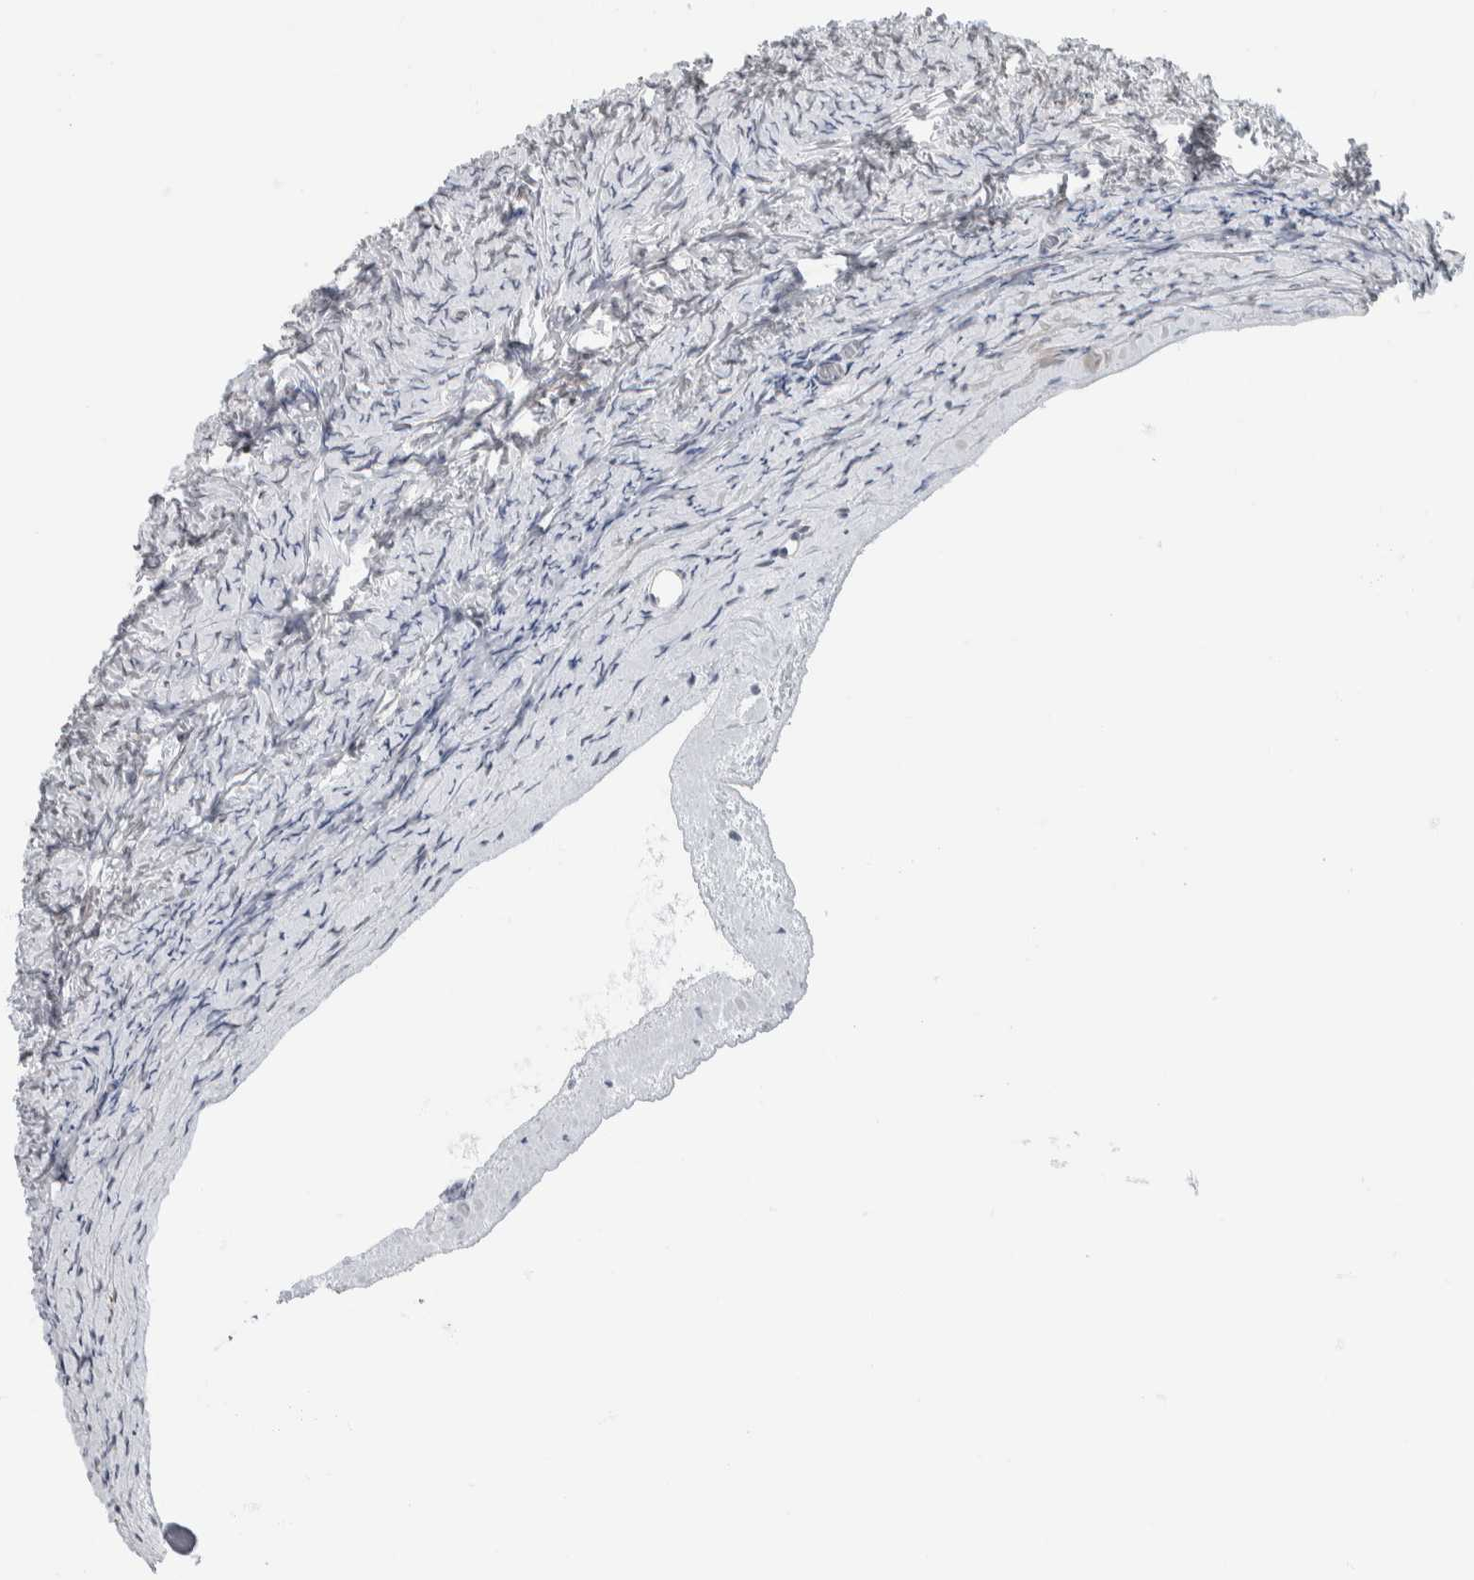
{"staining": {"intensity": "negative", "quantity": "none", "location": "none"}, "tissue": "ovary", "cell_type": "Ovarian stroma cells", "image_type": "normal", "snomed": [{"axis": "morphology", "description": "Normal tissue, NOS"}, {"axis": "topography", "description": "Ovary"}], "caption": "High power microscopy image of an IHC micrograph of benign ovary, revealing no significant expression in ovarian stroma cells. Nuclei are stained in blue.", "gene": "NEFM", "patient": {"sex": "female", "age": 27}}